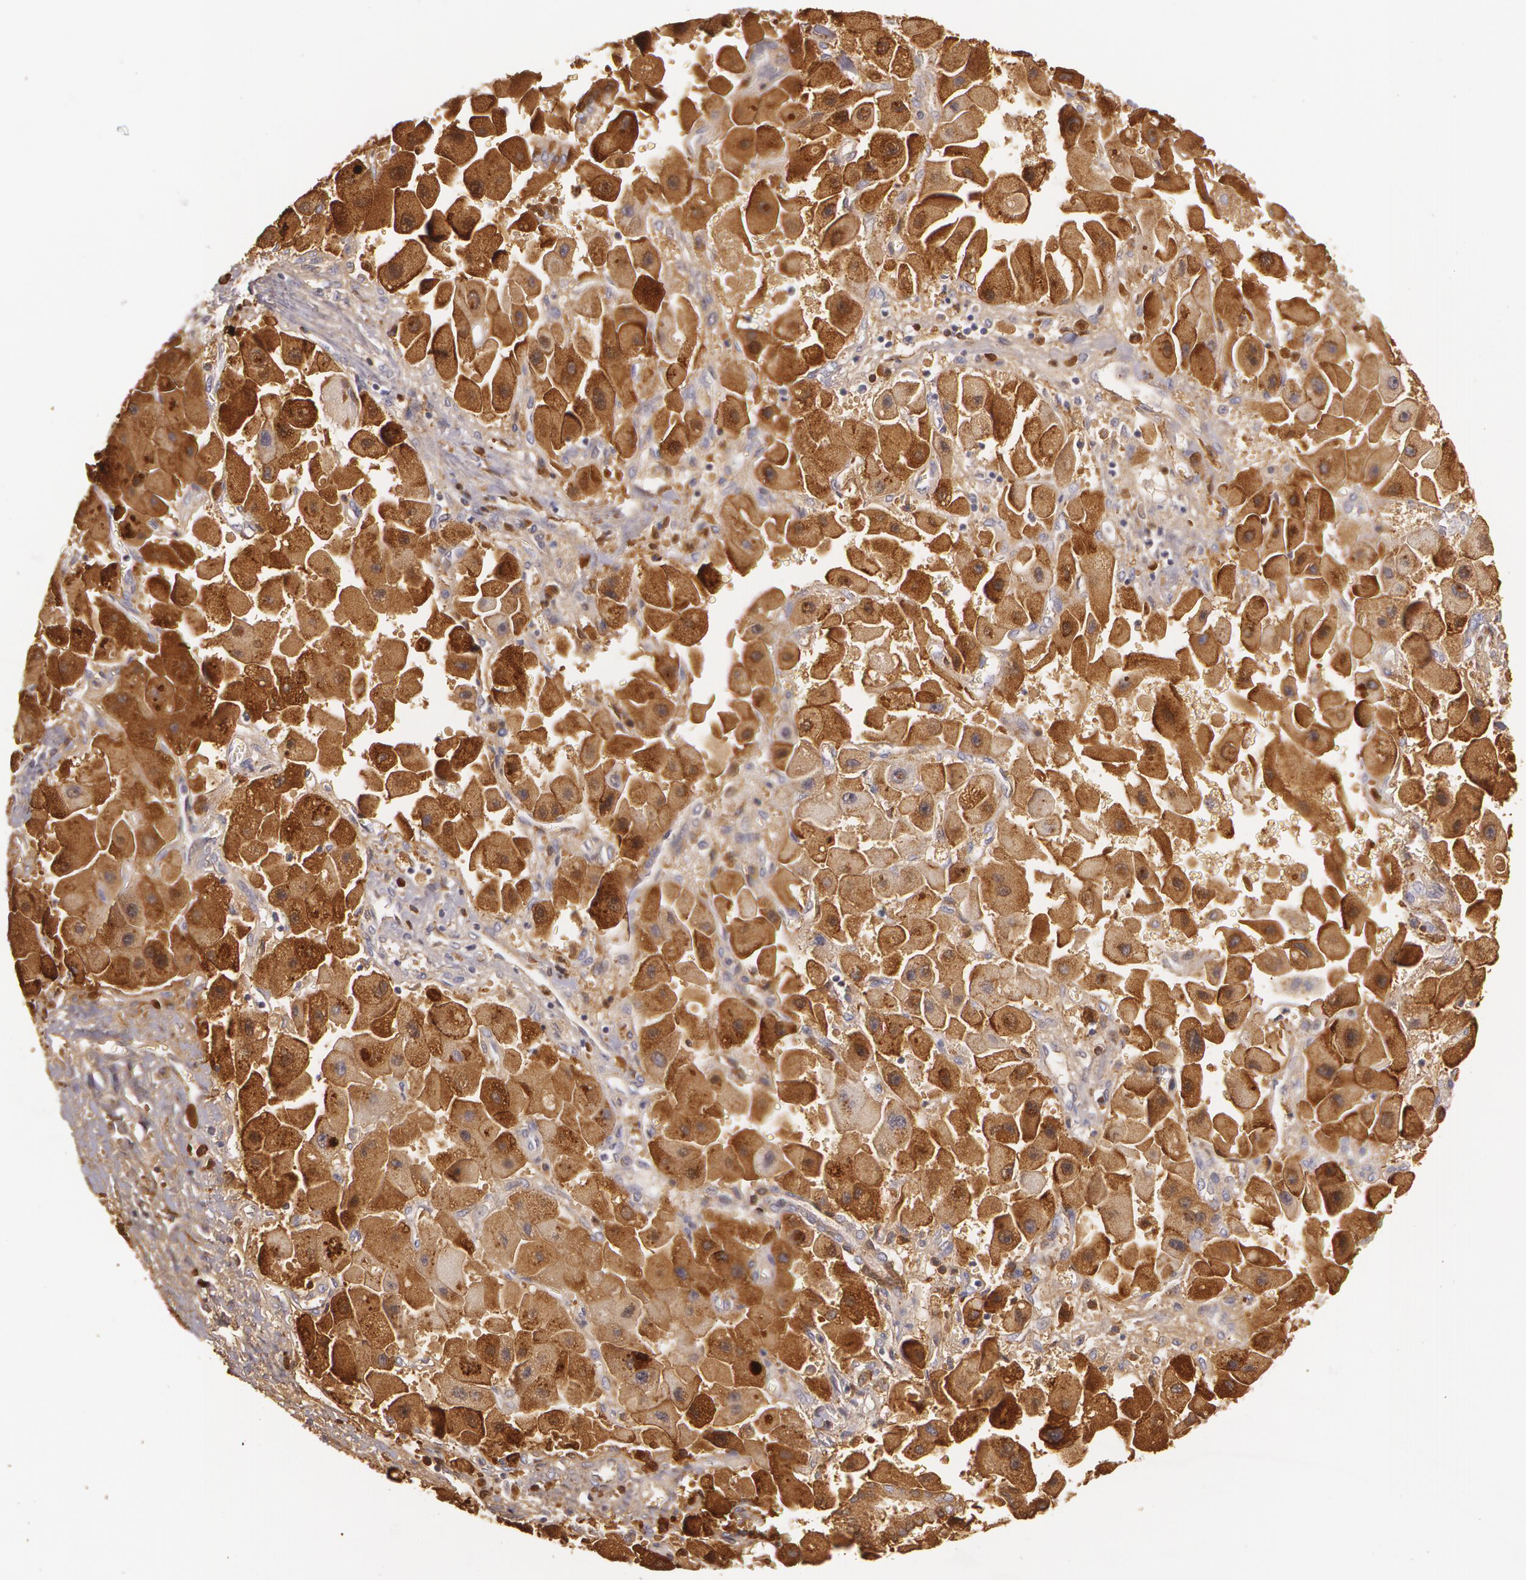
{"staining": {"intensity": "moderate", "quantity": ">75%", "location": "cytoplasmic/membranous"}, "tissue": "liver cancer", "cell_type": "Tumor cells", "image_type": "cancer", "snomed": [{"axis": "morphology", "description": "Carcinoma, Hepatocellular, NOS"}, {"axis": "topography", "description": "Liver"}], "caption": "Moderate cytoplasmic/membranous expression for a protein is present in about >75% of tumor cells of hepatocellular carcinoma (liver) using immunohistochemistry (IHC).", "gene": "LBP", "patient": {"sex": "male", "age": 24}}